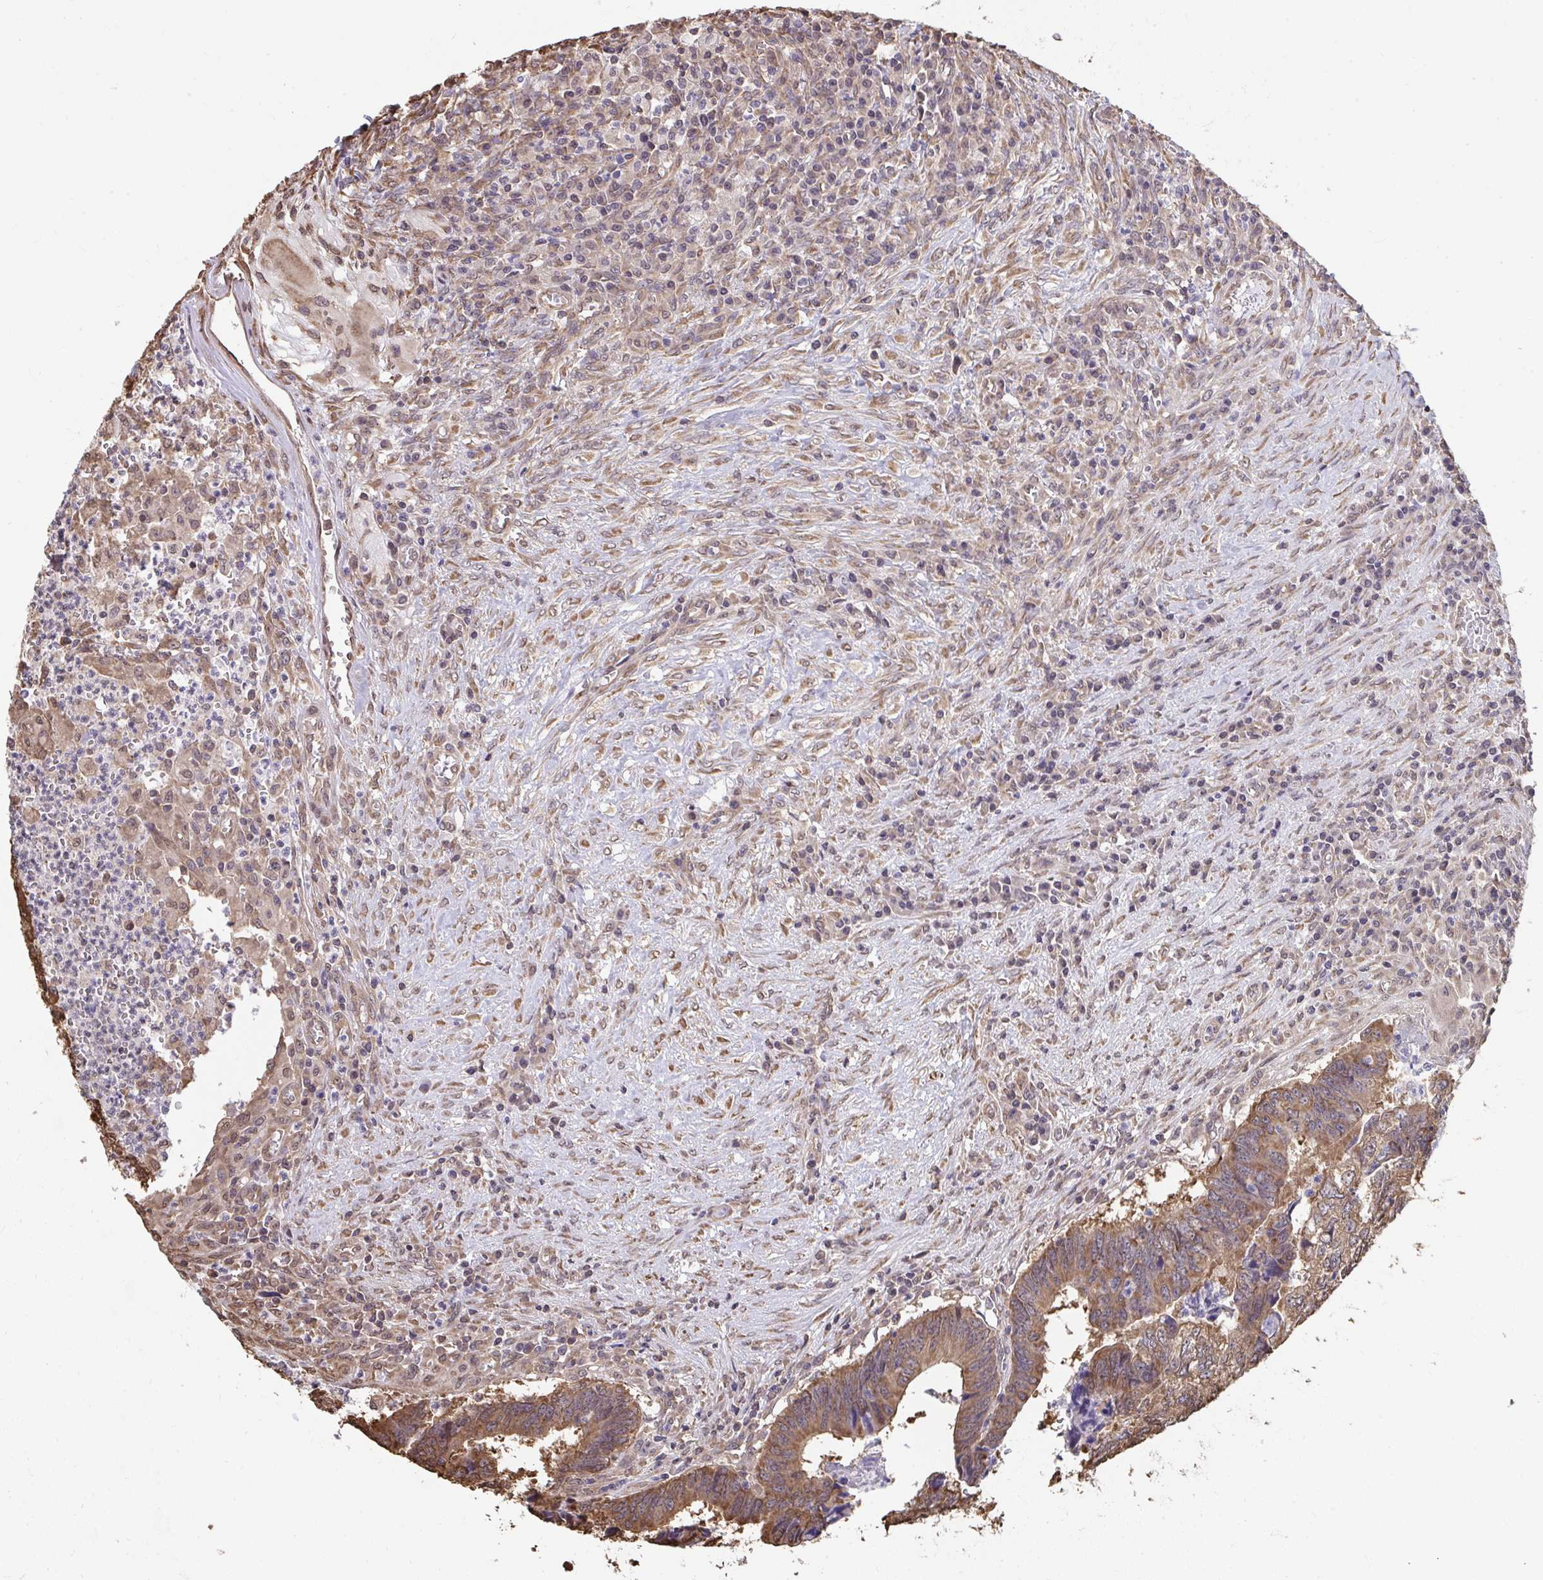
{"staining": {"intensity": "moderate", "quantity": ">75%", "location": "cytoplasmic/membranous"}, "tissue": "colorectal cancer", "cell_type": "Tumor cells", "image_type": "cancer", "snomed": [{"axis": "morphology", "description": "Adenocarcinoma, NOS"}, {"axis": "topography", "description": "Colon"}], "caption": "Immunohistochemistry (IHC) photomicrograph of neoplastic tissue: colorectal cancer (adenocarcinoma) stained using immunohistochemistry reveals medium levels of moderate protein expression localized specifically in the cytoplasmic/membranous of tumor cells, appearing as a cytoplasmic/membranous brown color.", "gene": "SYNCRIP", "patient": {"sex": "male", "age": 86}}